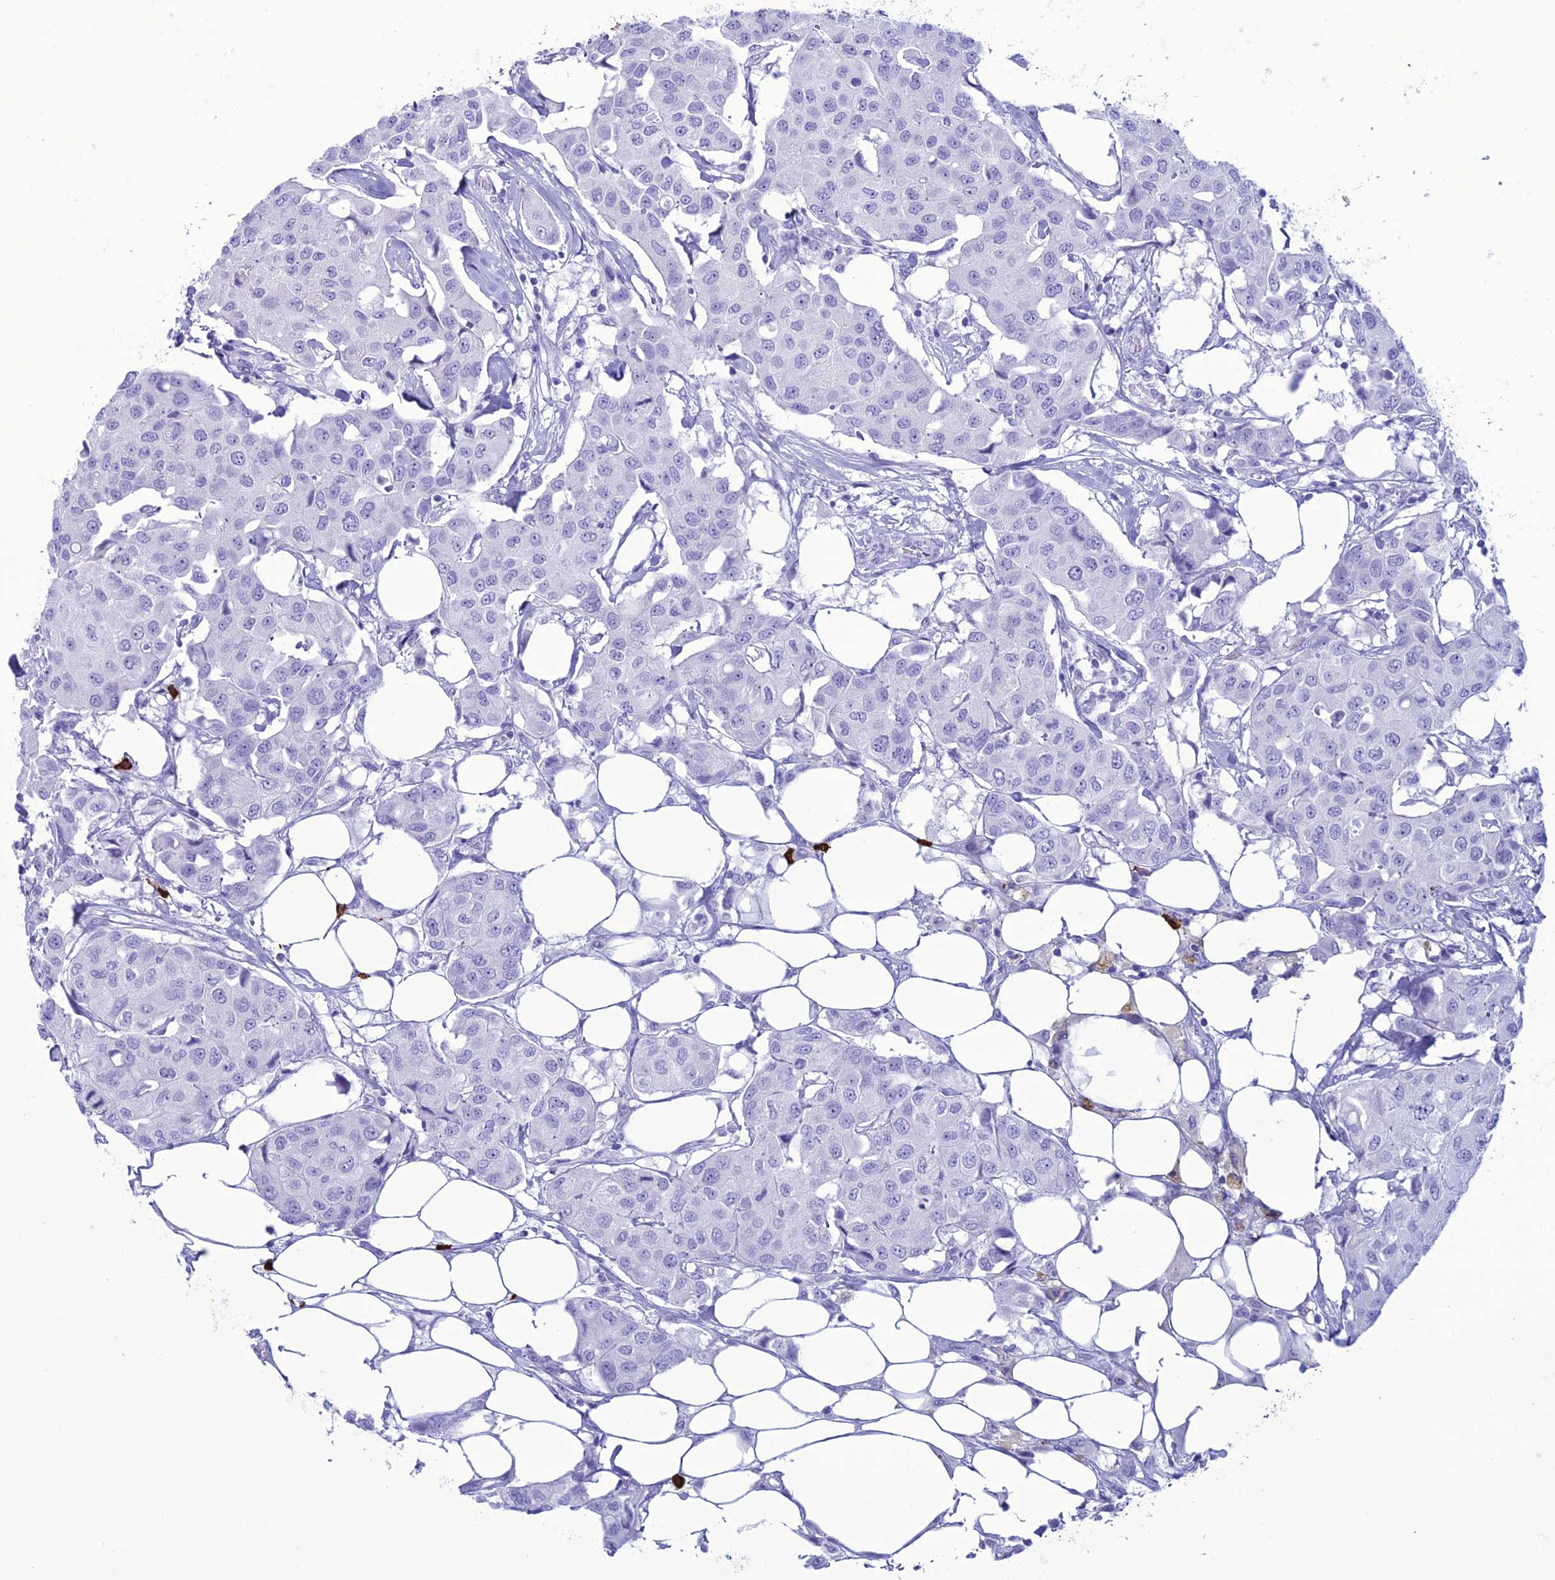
{"staining": {"intensity": "negative", "quantity": "none", "location": "none"}, "tissue": "breast cancer", "cell_type": "Tumor cells", "image_type": "cancer", "snomed": [{"axis": "morphology", "description": "Duct carcinoma"}, {"axis": "topography", "description": "Breast"}], "caption": "Immunohistochemical staining of breast infiltrating ductal carcinoma exhibits no significant staining in tumor cells. Brightfield microscopy of IHC stained with DAB (3,3'-diaminobenzidine) (brown) and hematoxylin (blue), captured at high magnification.", "gene": "MZB1", "patient": {"sex": "female", "age": 80}}